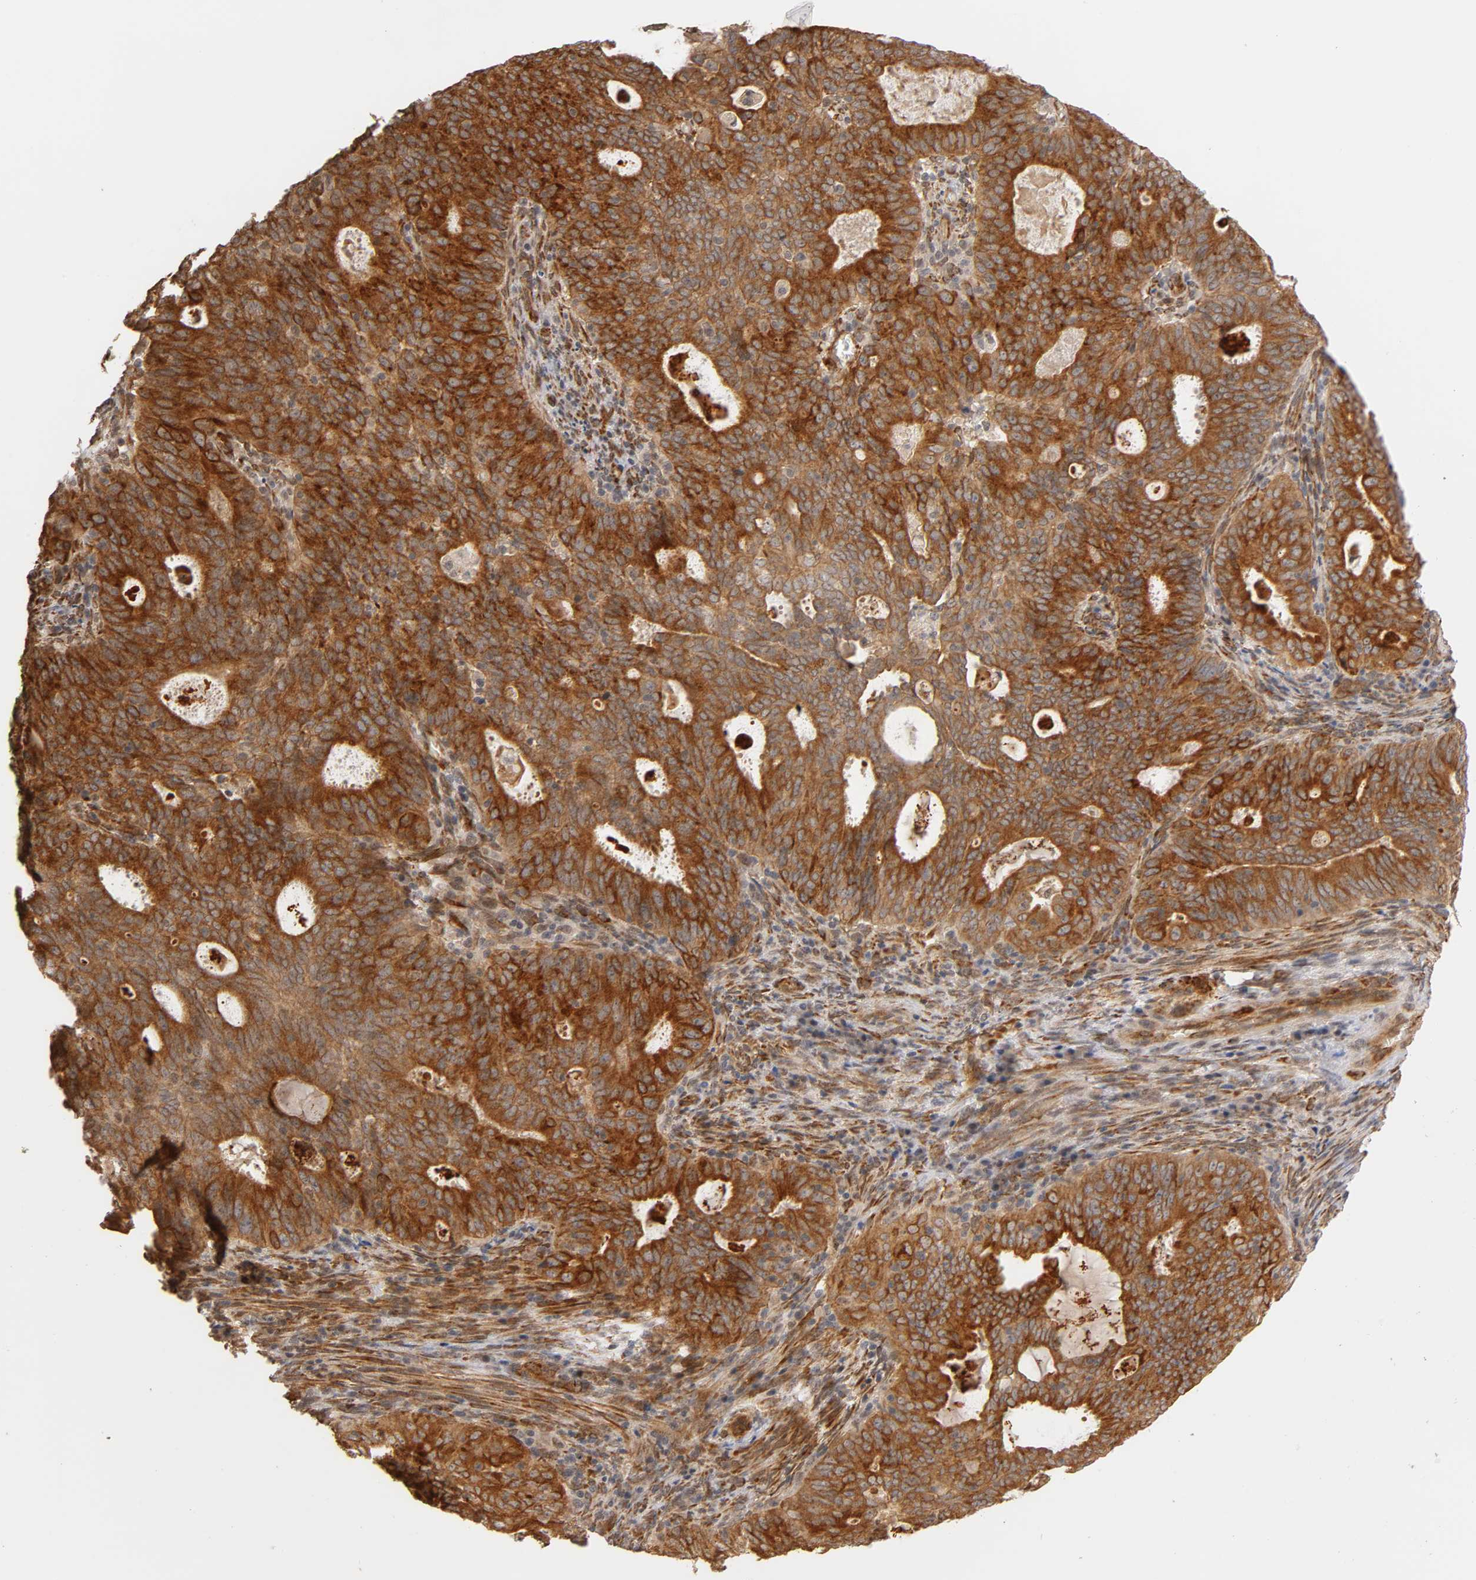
{"staining": {"intensity": "strong", "quantity": ">75%", "location": "cytoplasmic/membranous"}, "tissue": "cervical cancer", "cell_type": "Tumor cells", "image_type": "cancer", "snomed": [{"axis": "morphology", "description": "Adenocarcinoma, NOS"}, {"axis": "topography", "description": "Cervix"}], "caption": "Cervical adenocarcinoma tissue reveals strong cytoplasmic/membranous expression in about >75% of tumor cells", "gene": "LAMB1", "patient": {"sex": "female", "age": 44}}